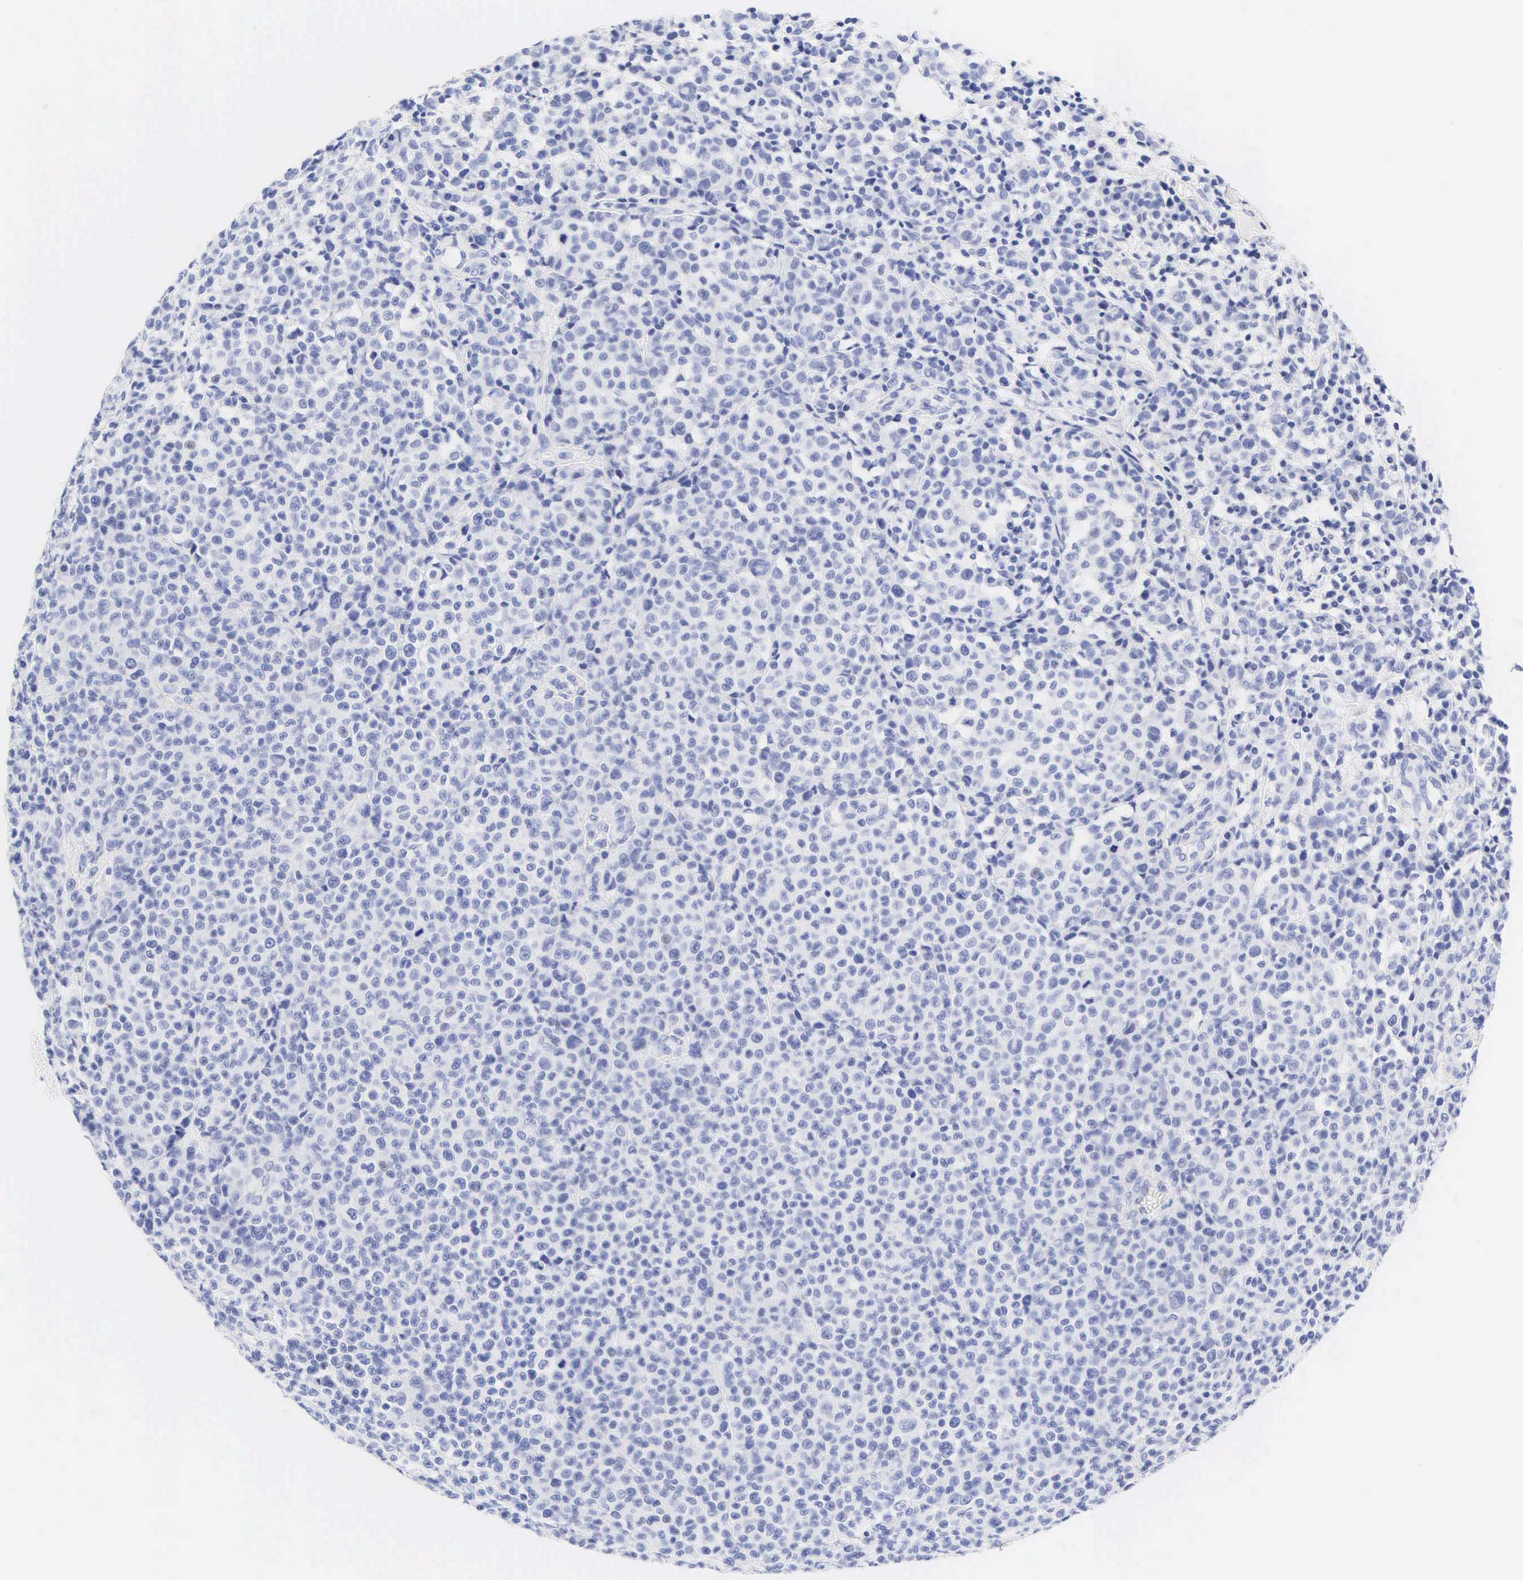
{"staining": {"intensity": "negative", "quantity": "none", "location": "none"}, "tissue": "melanoma", "cell_type": "Tumor cells", "image_type": "cancer", "snomed": [{"axis": "morphology", "description": "Malignant melanoma, Metastatic site"}, {"axis": "topography", "description": "Skin"}], "caption": "High magnification brightfield microscopy of melanoma stained with DAB (3,3'-diaminobenzidine) (brown) and counterstained with hematoxylin (blue): tumor cells show no significant positivity. (IHC, brightfield microscopy, high magnification).", "gene": "DES", "patient": {"sex": "male", "age": 32}}